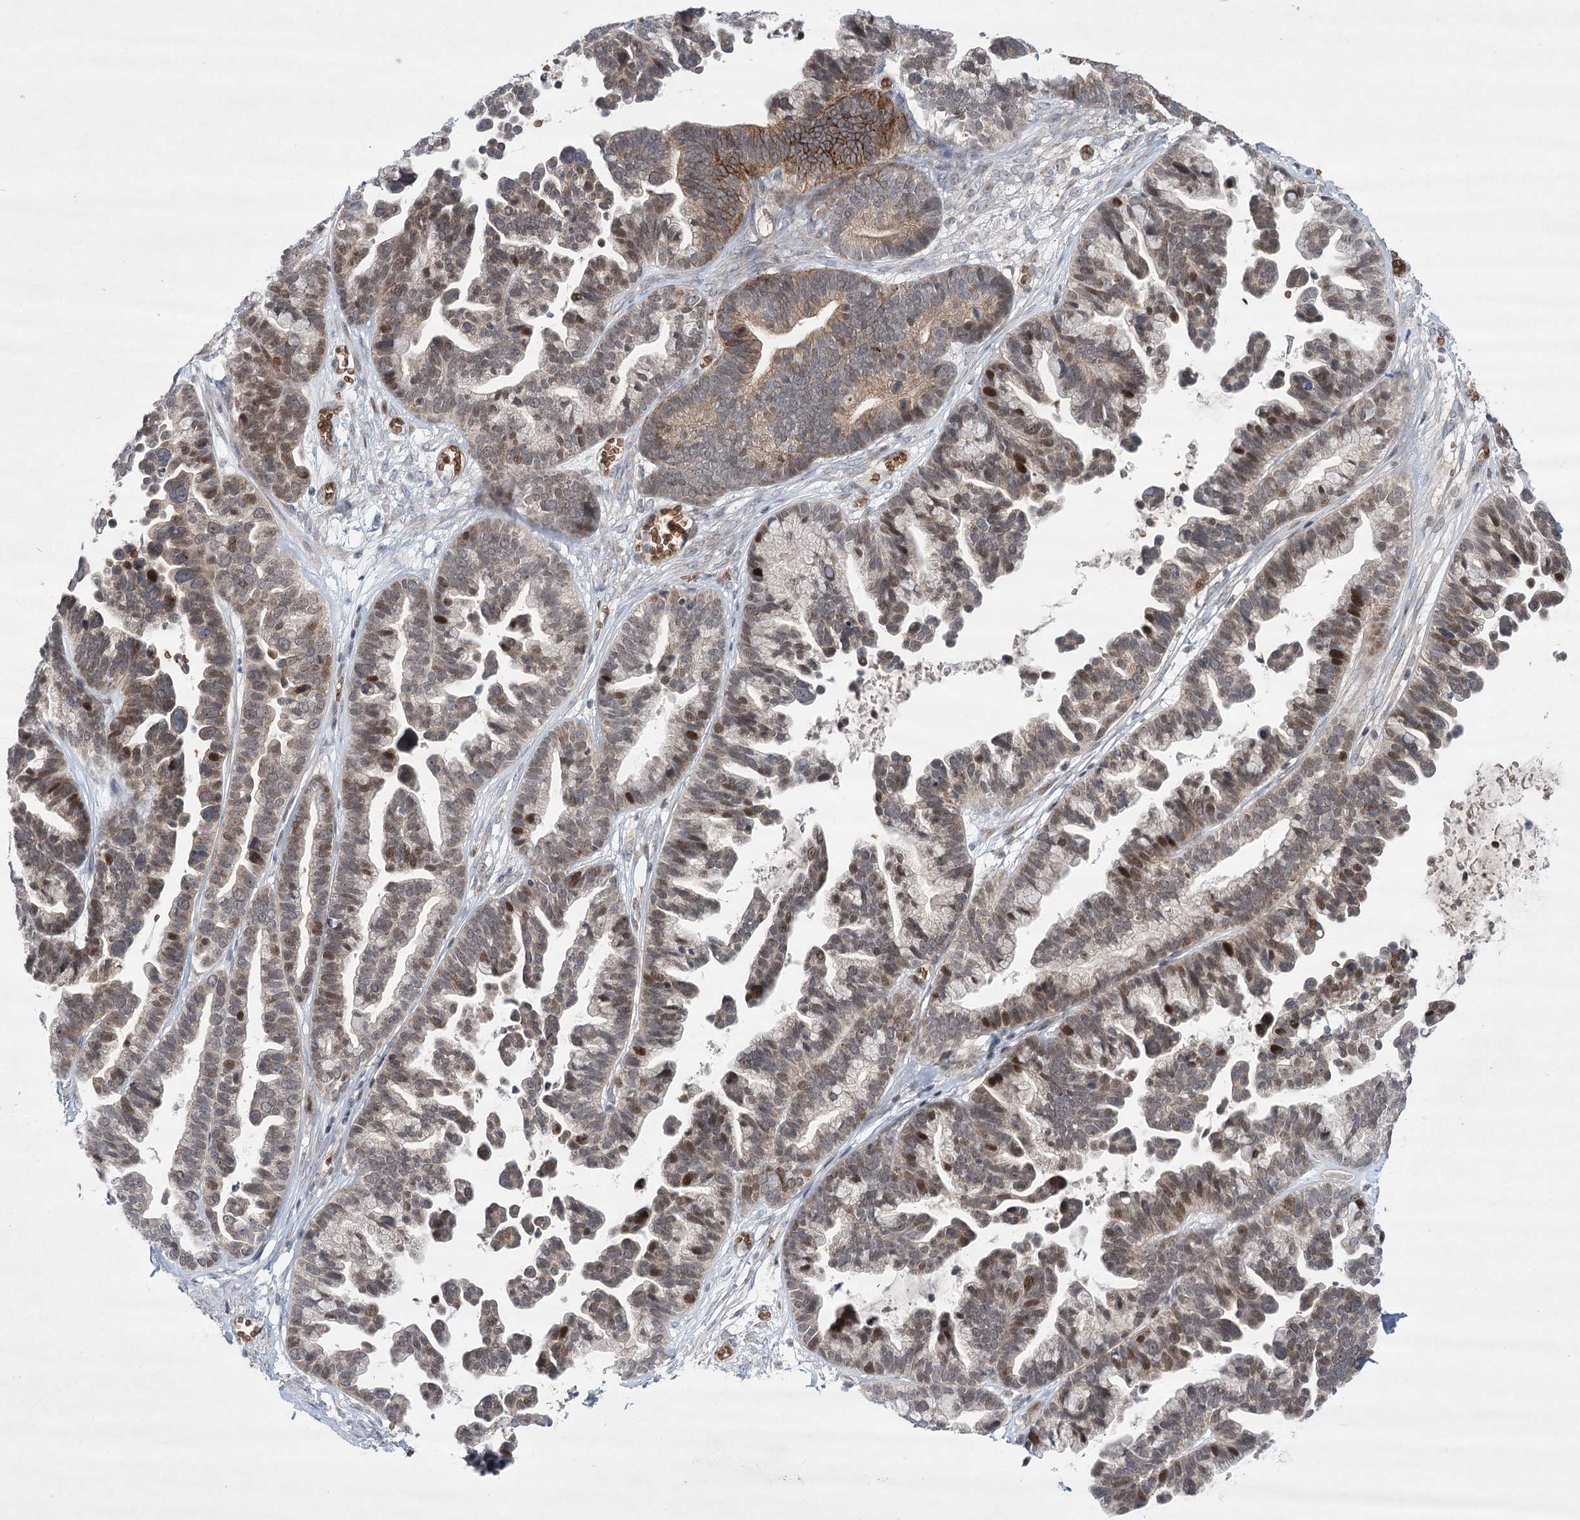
{"staining": {"intensity": "moderate", "quantity": ">75%", "location": "cytoplasmic/membranous,nuclear"}, "tissue": "ovarian cancer", "cell_type": "Tumor cells", "image_type": "cancer", "snomed": [{"axis": "morphology", "description": "Cystadenocarcinoma, serous, NOS"}, {"axis": "topography", "description": "Ovary"}], "caption": "A high-resolution micrograph shows immunohistochemistry staining of ovarian cancer, which displays moderate cytoplasmic/membranous and nuclear staining in about >75% of tumor cells. The protein is stained brown, and the nuclei are stained in blue (DAB (3,3'-diaminobenzidine) IHC with brightfield microscopy, high magnification).", "gene": "NSMCE4A", "patient": {"sex": "female", "age": 56}}